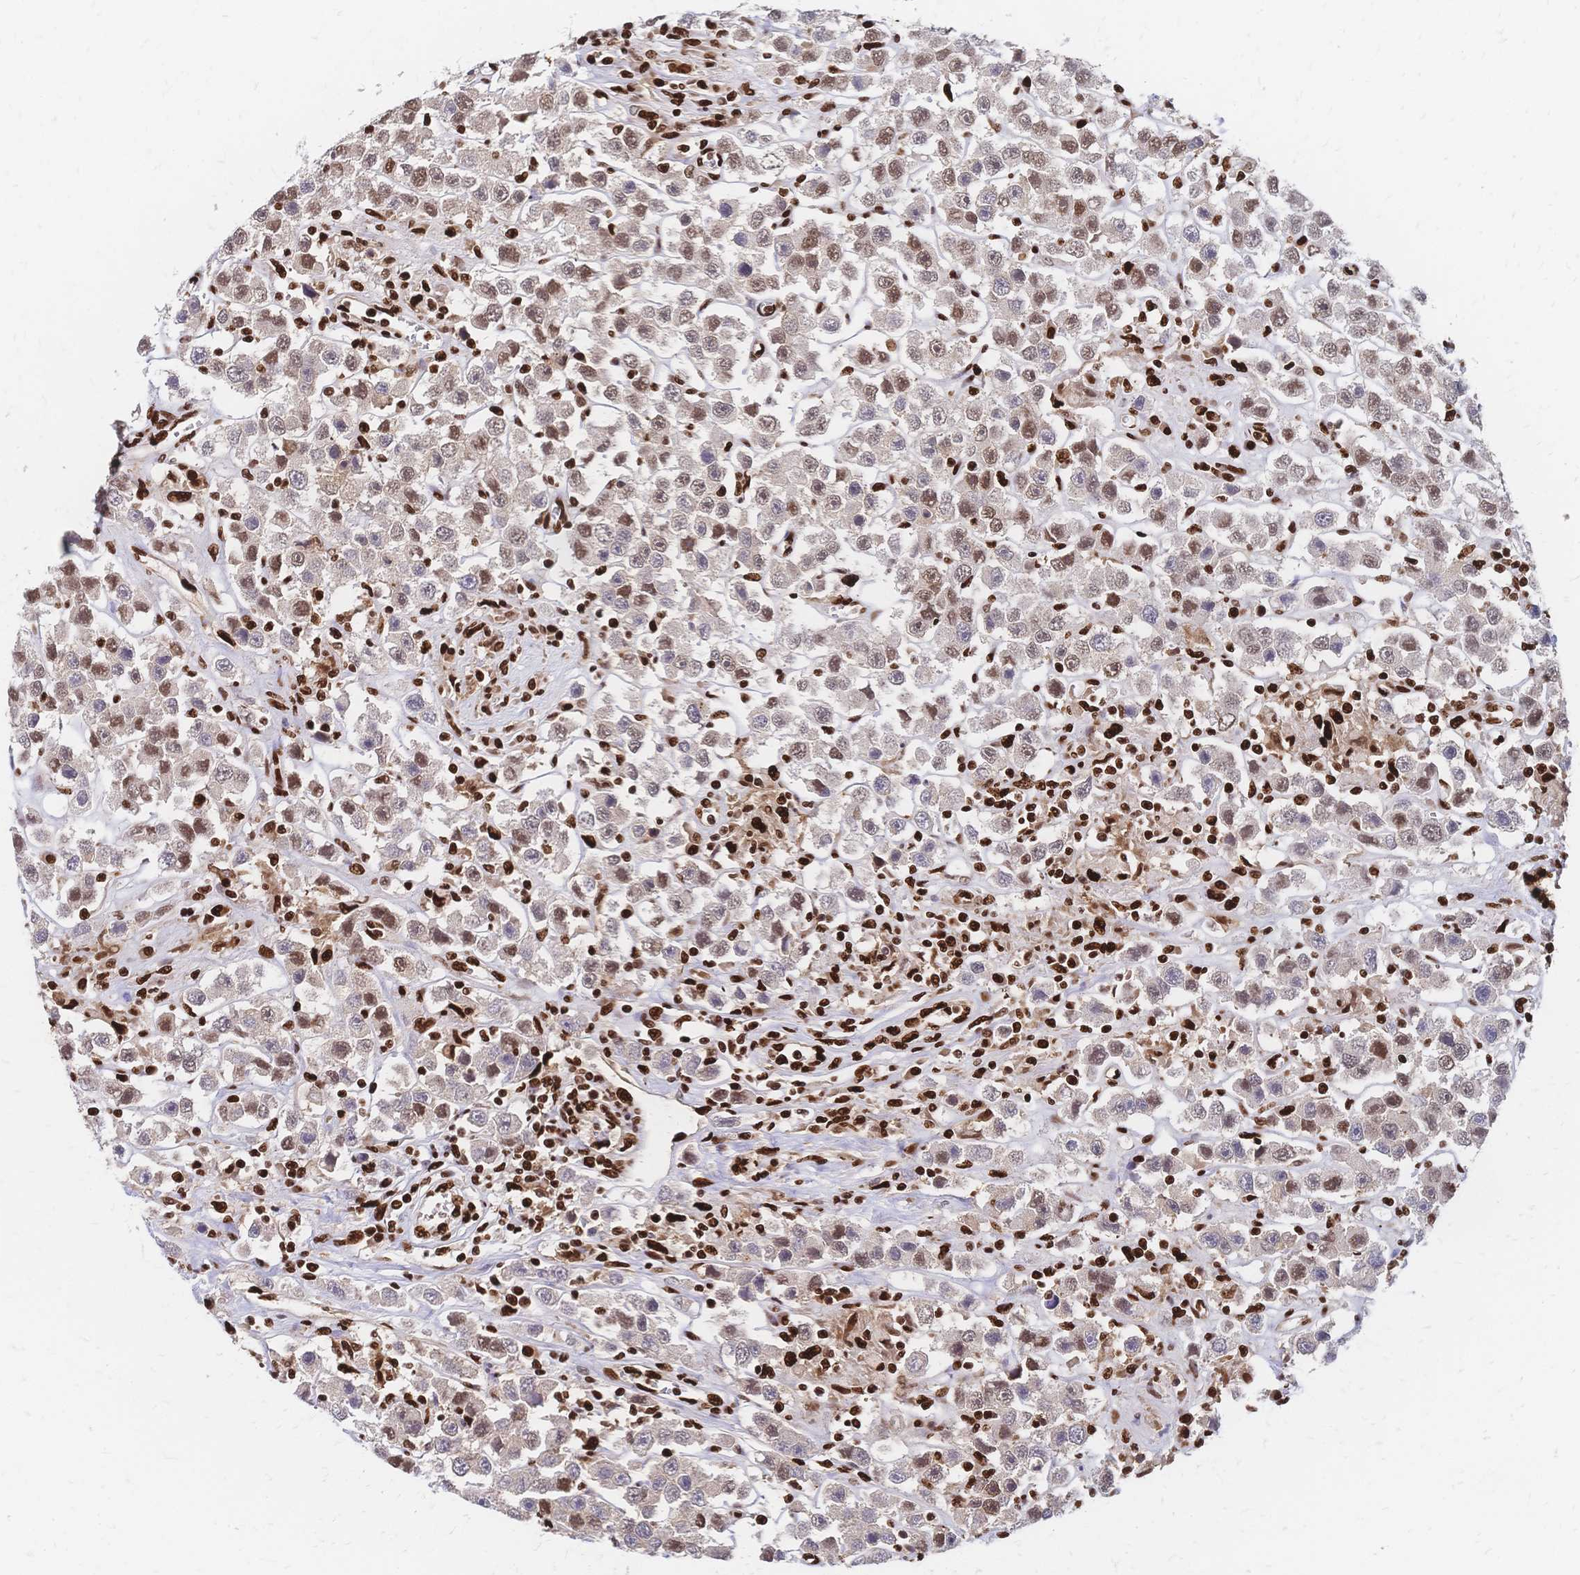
{"staining": {"intensity": "moderate", "quantity": ">75%", "location": "nuclear"}, "tissue": "testis cancer", "cell_type": "Tumor cells", "image_type": "cancer", "snomed": [{"axis": "morphology", "description": "Seminoma, NOS"}, {"axis": "topography", "description": "Testis"}], "caption": "Tumor cells demonstrate moderate nuclear expression in about >75% of cells in seminoma (testis). The staining was performed using DAB (3,3'-diaminobenzidine), with brown indicating positive protein expression. Nuclei are stained blue with hematoxylin.", "gene": "HDGF", "patient": {"sex": "male", "age": 45}}